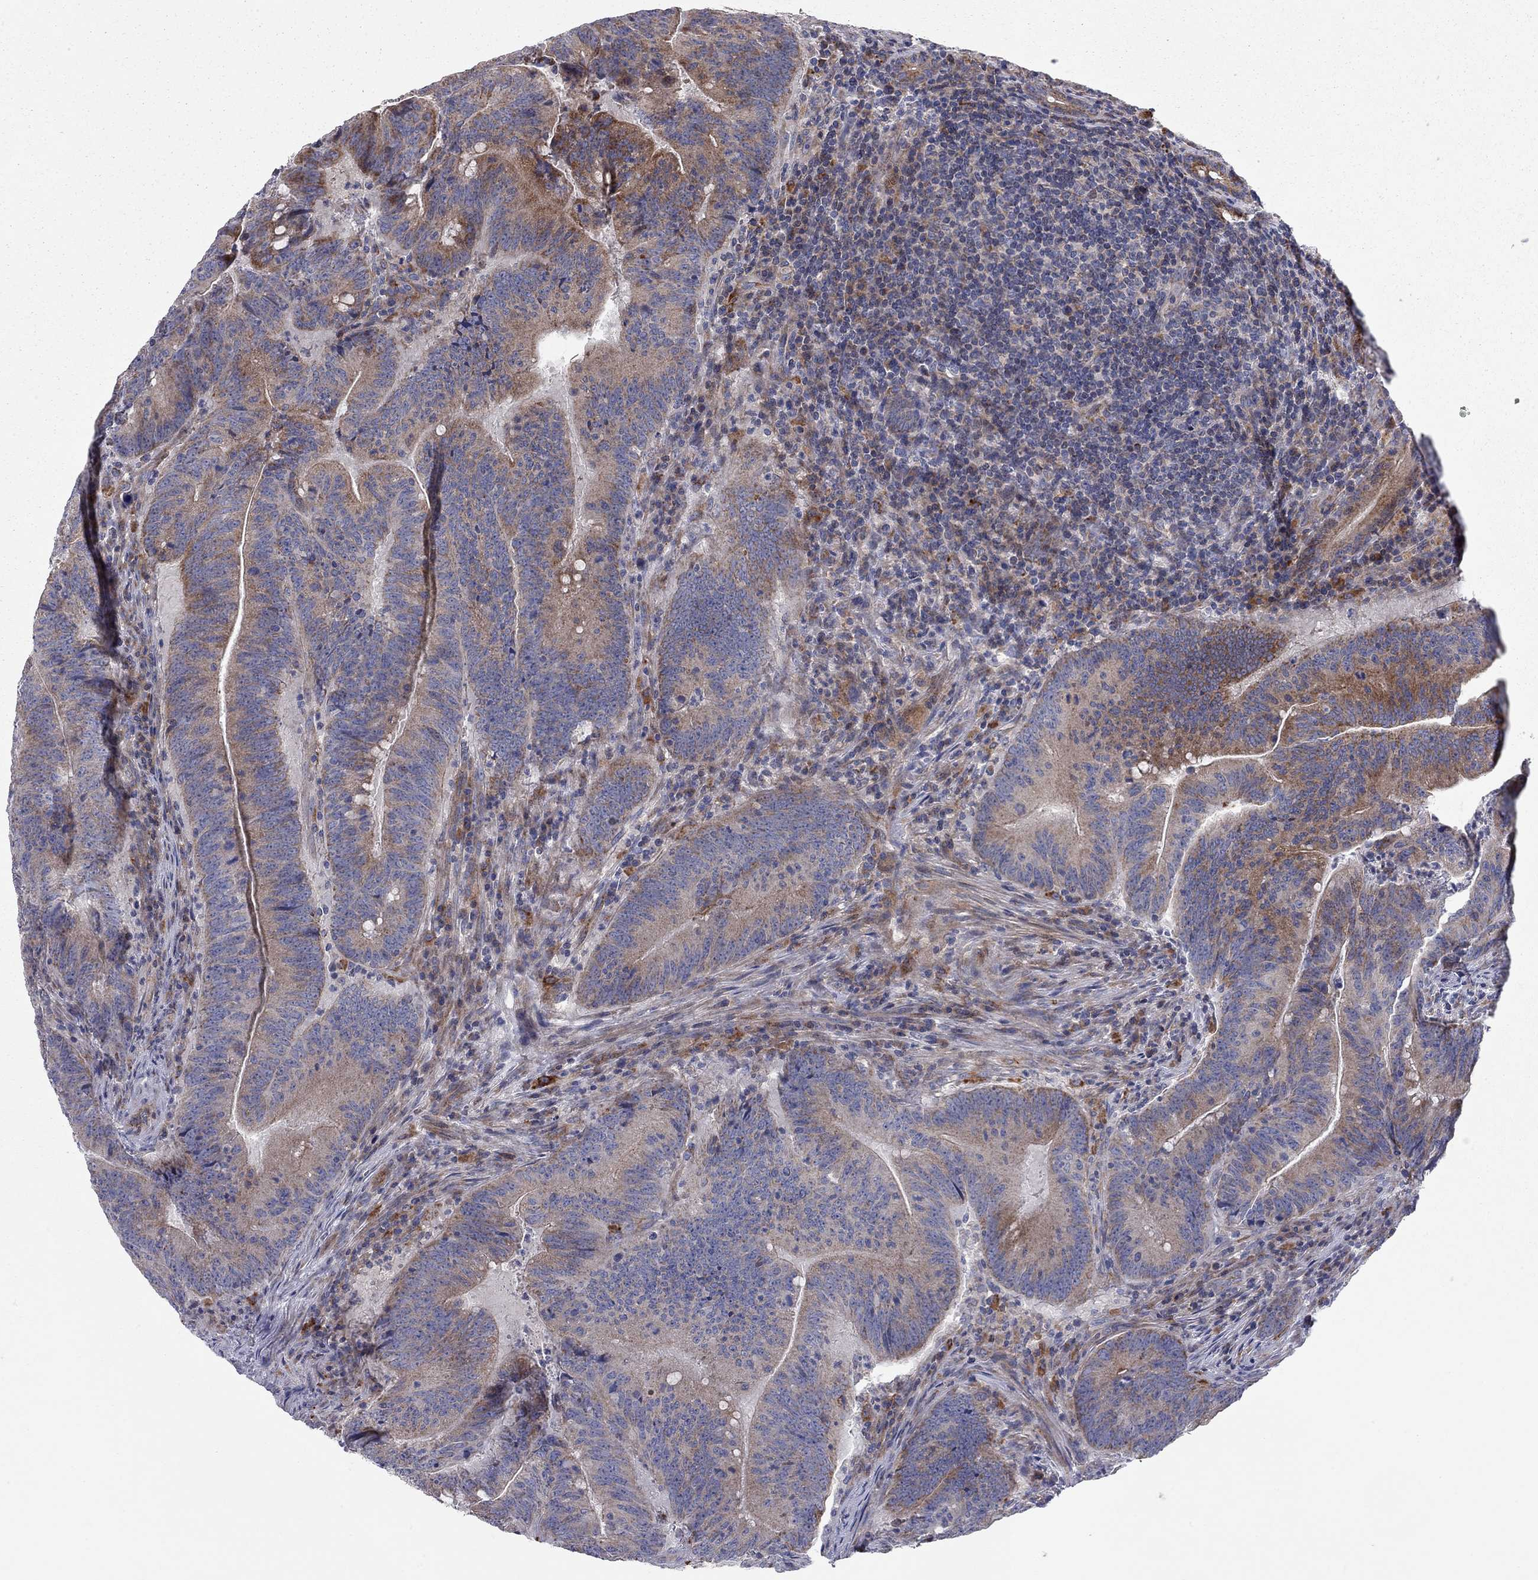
{"staining": {"intensity": "moderate", "quantity": "25%-75%", "location": "cytoplasmic/membranous"}, "tissue": "colorectal cancer", "cell_type": "Tumor cells", "image_type": "cancer", "snomed": [{"axis": "morphology", "description": "Adenocarcinoma, NOS"}, {"axis": "topography", "description": "Colon"}], "caption": "Tumor cells demonstrate moderate cytoplasmic/membranous expression in approximately 25%-75% of cells in colorectal adenocarcinoma.", "gene": "KANSL1L", "patient": {"sex": "female", "age": 87}}